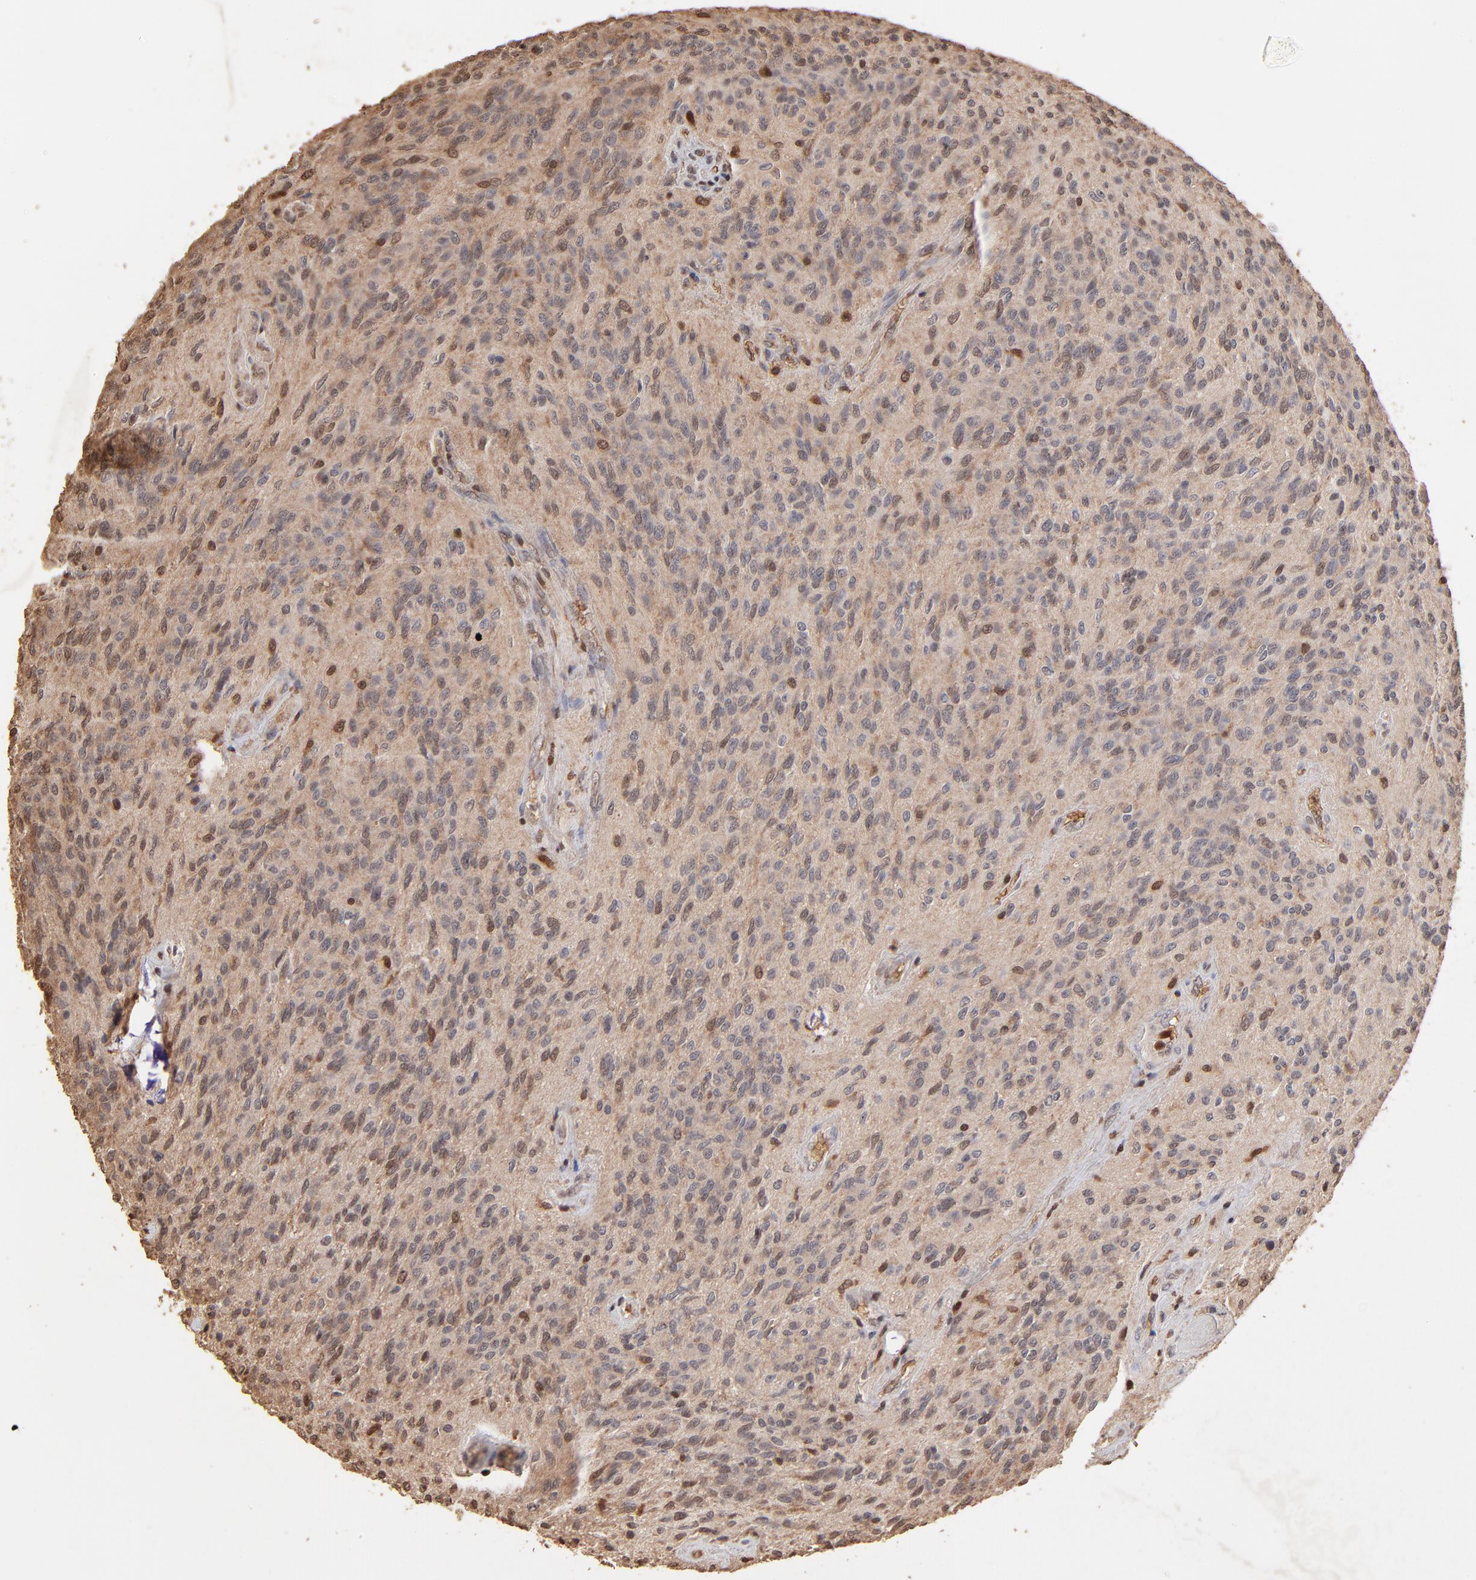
{"staining": {"intensity": "weak", "quantity": "25%-75%", "location": "nuclear"}, "tissue": "glioma", "cell_type": "Tumor cells", "image_type": "cancer", "snomed": [{"axis": "morphology", "description": "Glioma, malignant, Low grade"}, {"axis": "topography", "description": "Brain"}], "caption": "Low-grade glioma (malignant) stained with immunohistochemistry (IHC) displays weak nuclear expression in approximately 25%-75% of tumor cells.", "gene": "CASP1", "patient": {"sex": "female", "age": 15}}